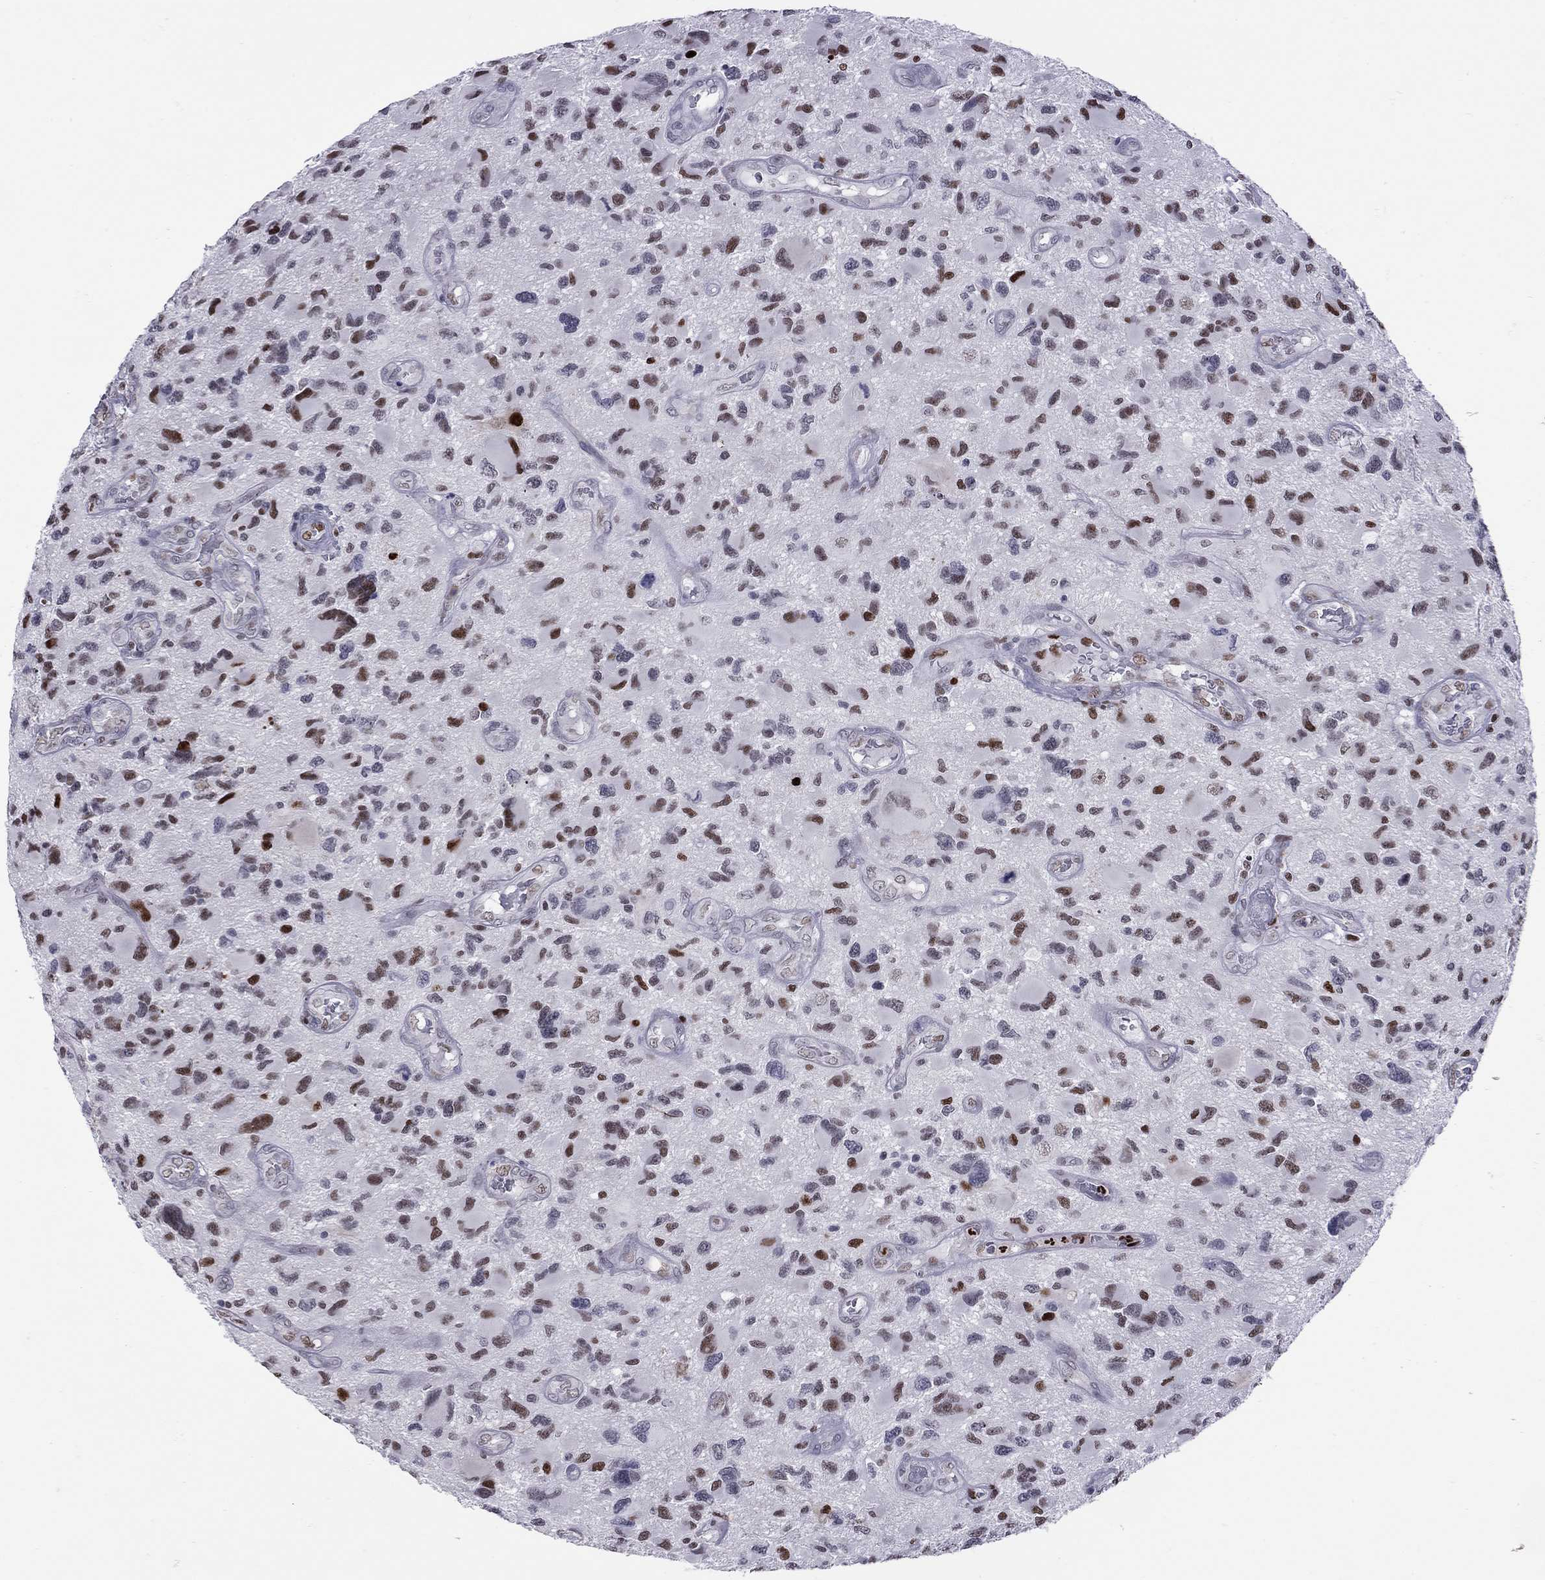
{"staining": {"intensity": "strong", "quantity": ">75%", "location": "nuclear"}, "tissue": "glioma", "cell_type": "Tumor cells", "image_type": "cancer", "snomed": [{"axis": "morphology", "description": "Glioma, malignant, NOS"}, {"axis": "morphology", "description": "Glioma, malignant, High grade"}, {"axis": "topography", "description": "Brain"}], "caption": "An image showing strong nuclear positivity in about >75% of tumor cells in malignant glioma (high-grade), as visualized by brown immunohistochemical staining.", "gene": "PCGF3", "patient": {"sex": "female", "age": 71}}